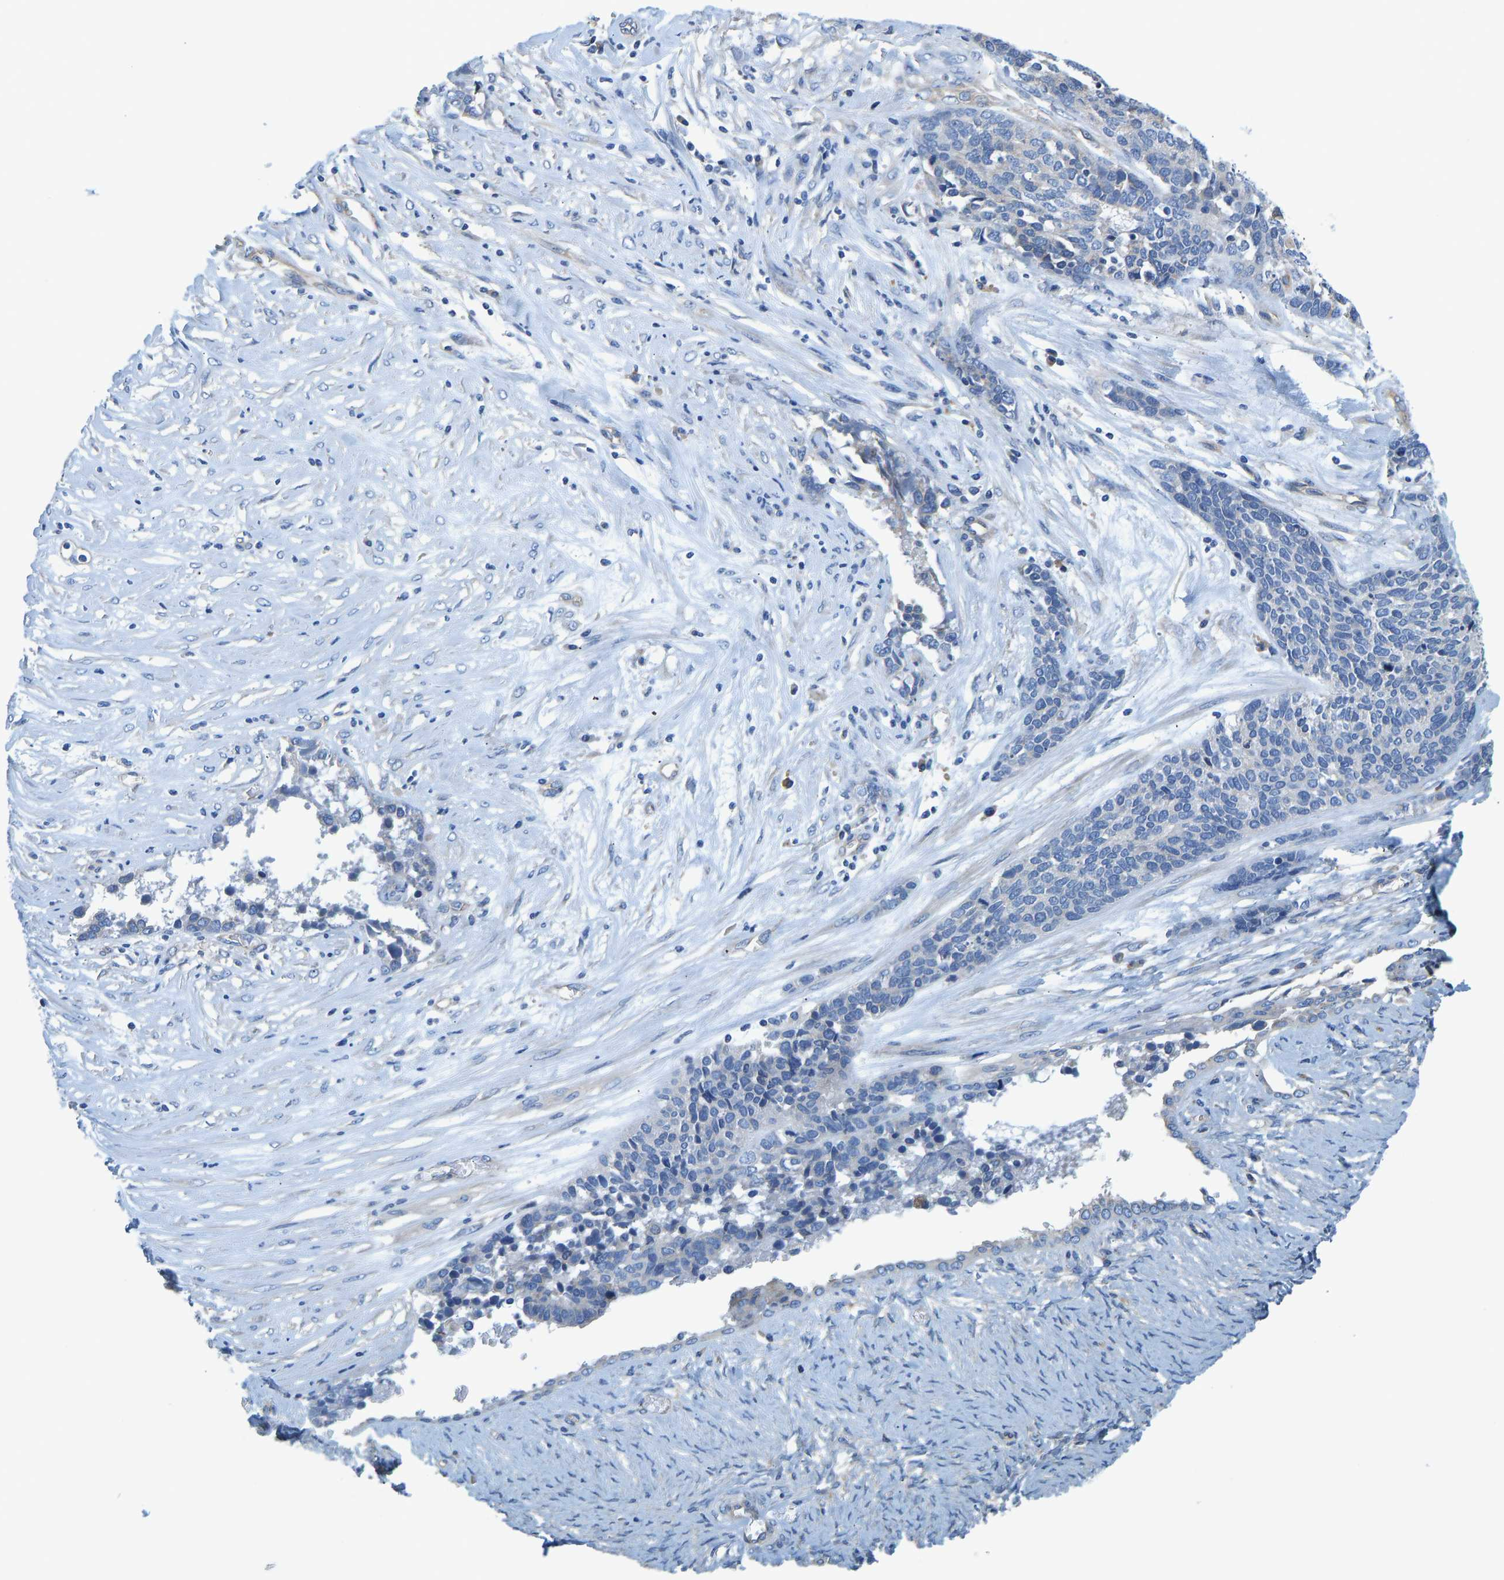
{"staining": {"intensity": "negative", "quantity": "none", "location": "none"}, "tissue": "ovarian cancer", "cell_type": "Tumor cells", "image_type": "cancer", "snomed": [{"axis": "morphology", "description": "Cystadenocarcinoma, serous, NOS"}, {"axis": "topography", "description": "Ovary"}], "caption": "Immunohistochemistry micrograph of serous cystadenocarcinoma (ovarian) stained for a protein (brown), which exhibits no positivity in tumor cells.", "gene": "CHAD", "patient": {"sex": "female", "age": 44}}